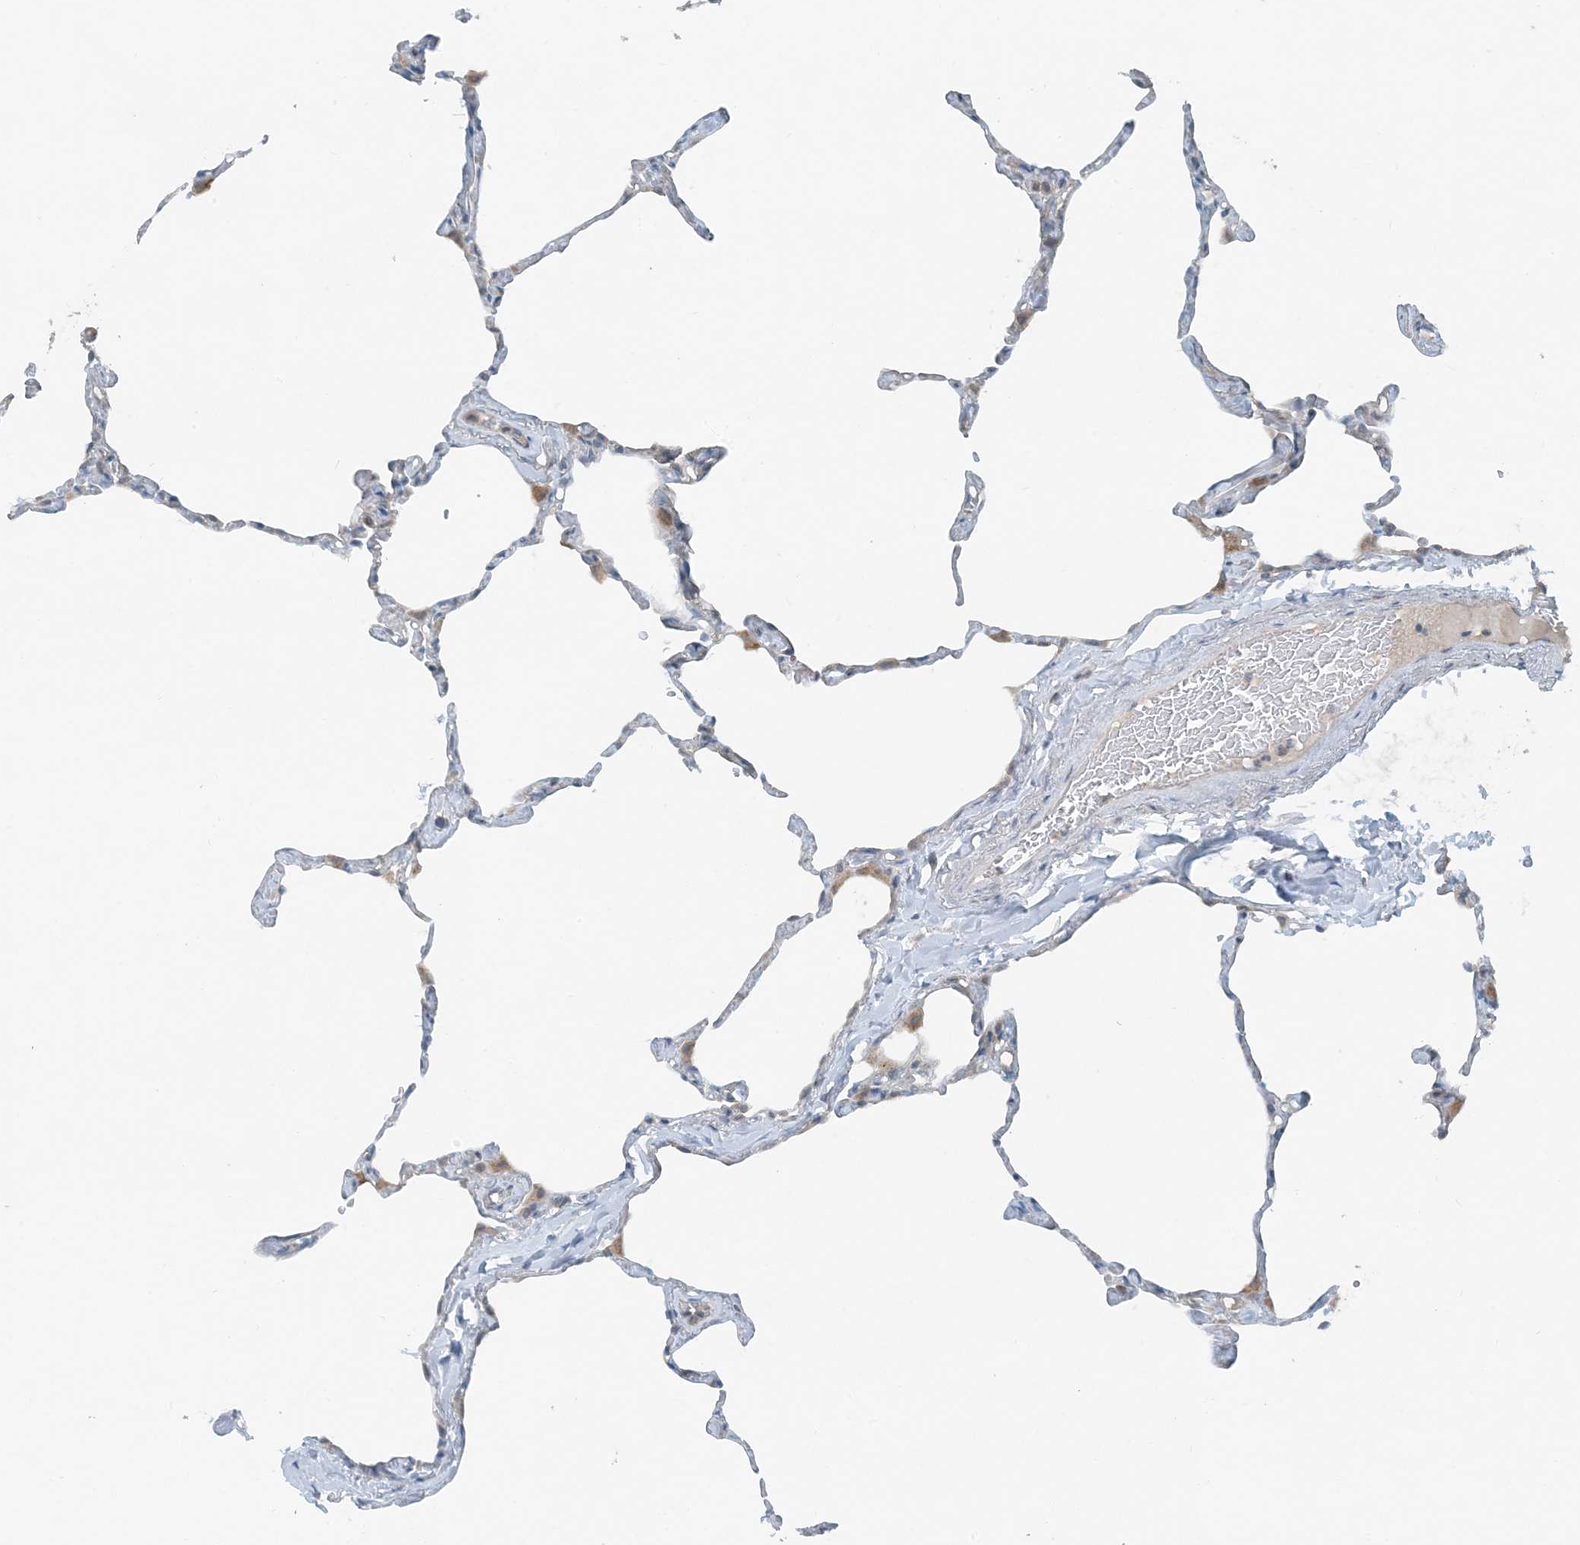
{"staining": {"intensity": "negative", "quantity": "none", "location": "none"}, "tissue": "lung", "cell_type": "Alveolar cells", "image_type": "normal", "snomed": [{"axis": "morphology", "description": "Normal tissue, NOS"}, {"axis": "topography", "description": "Lung"}], "caption": "This micrograph is of normal lung stained with immunohistochemistry to label a protein in brown with the nuclei are counter-stained blue. There is no positivity in alveolar cells. (Stains: DAB (3,3'-diaminobenzidine) immunohistochemistry with hematoxylin counter stain, Microscopy: brightfield microscopy at high magnification).", "gene": "MITD1", "patient": {"sex": "male", "age": 65}}